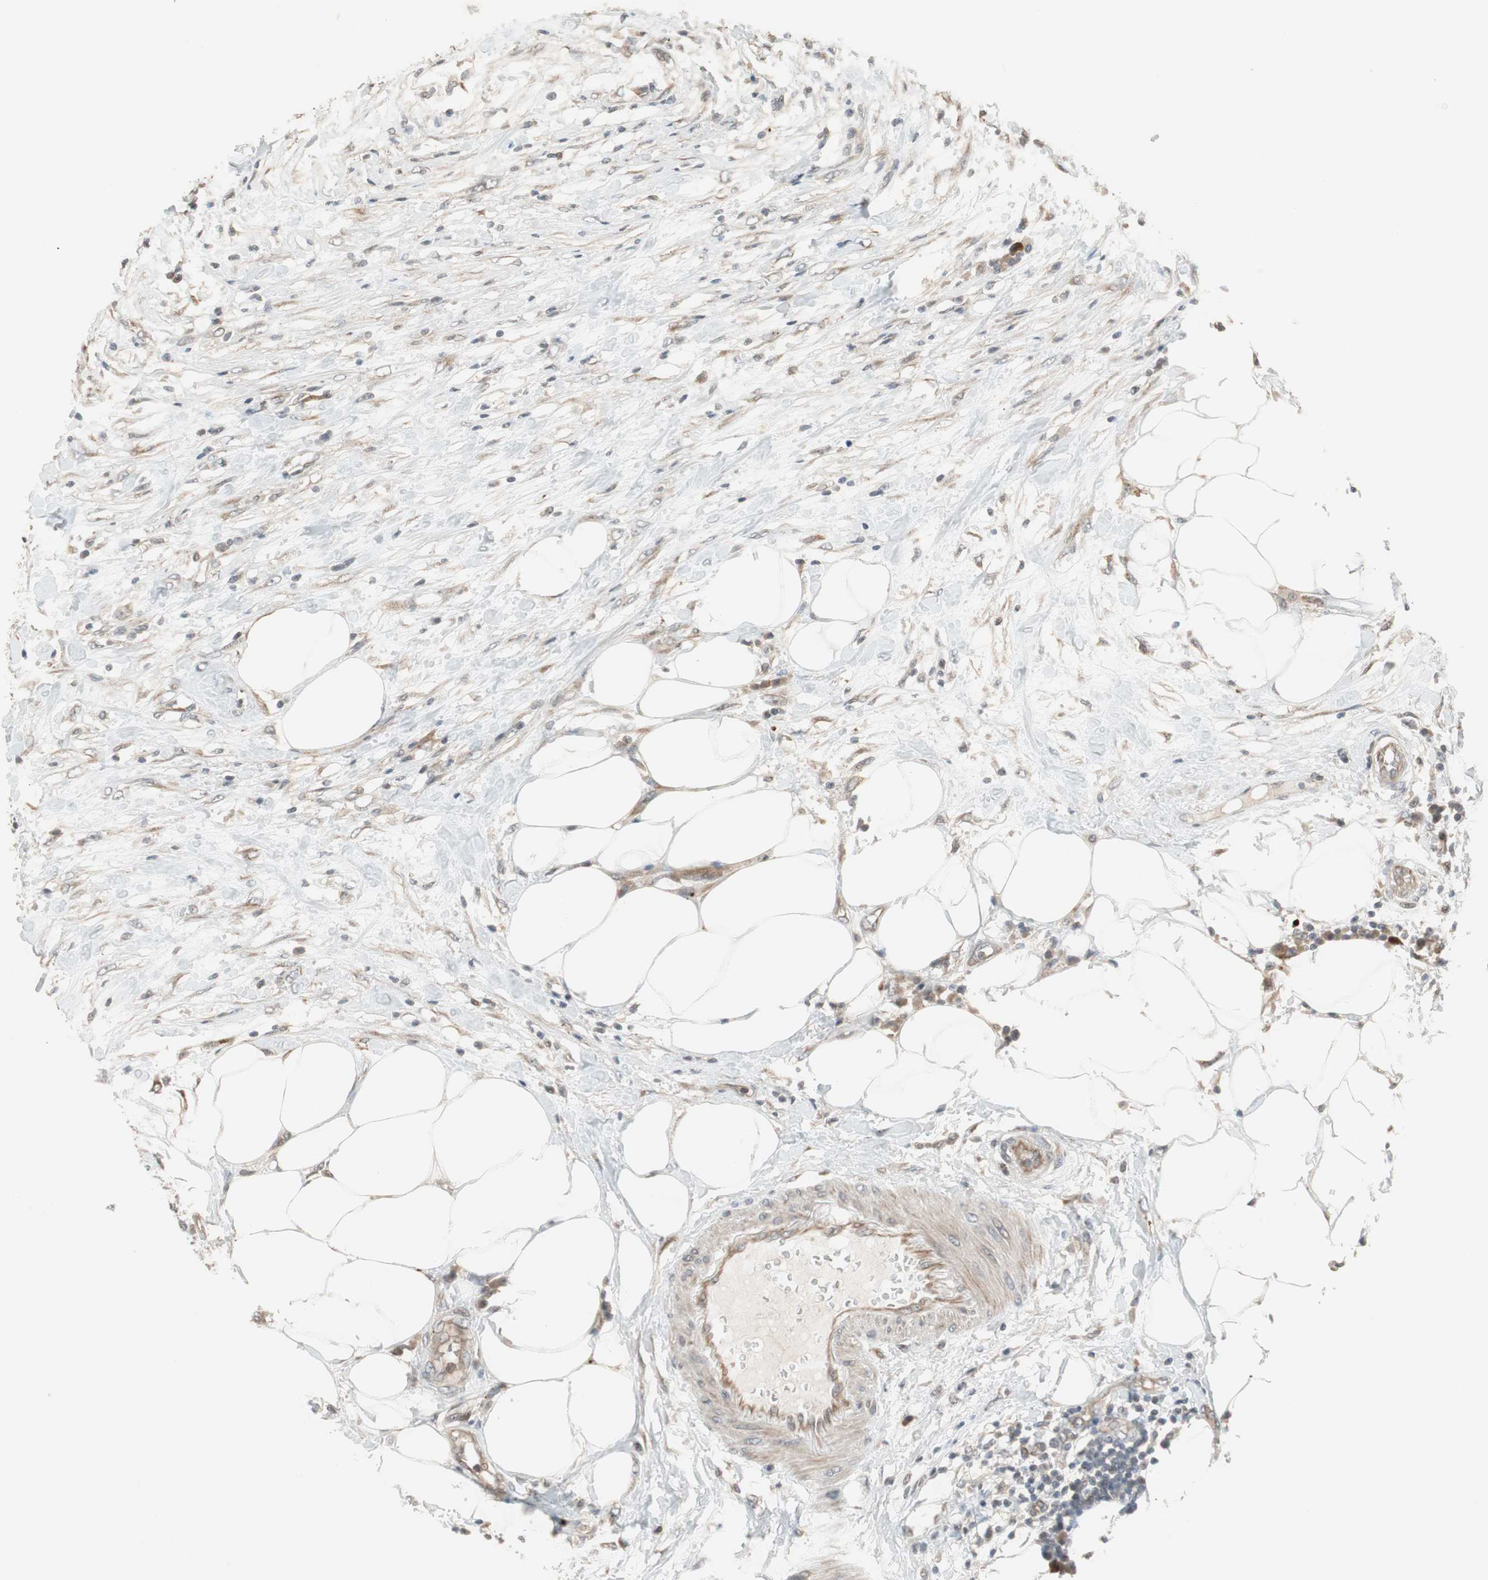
{"staining": {"intensity": "weak", "quantity": "25%-75%", "location": "cytoplasmic/membranous"}, "tissue": "urothelial cancer", "cell_type": "Tumor cells", "image_type": "cancer", "snomed": [{"axis": "morphology", "description": "Urothelial carcinoma, High grade"}, {"axis": "topography", "description": "Urinary bladder"}], "caption": "Immunohistochemical staining of human urothelial carcinoma (high-grade) demonstrates low levels of weak cytoplasmic/membranous protein expression in about 25%-75% of tumor cells.", "gene": "SNX4", "patient": {"sex": "female", "age": 80}}